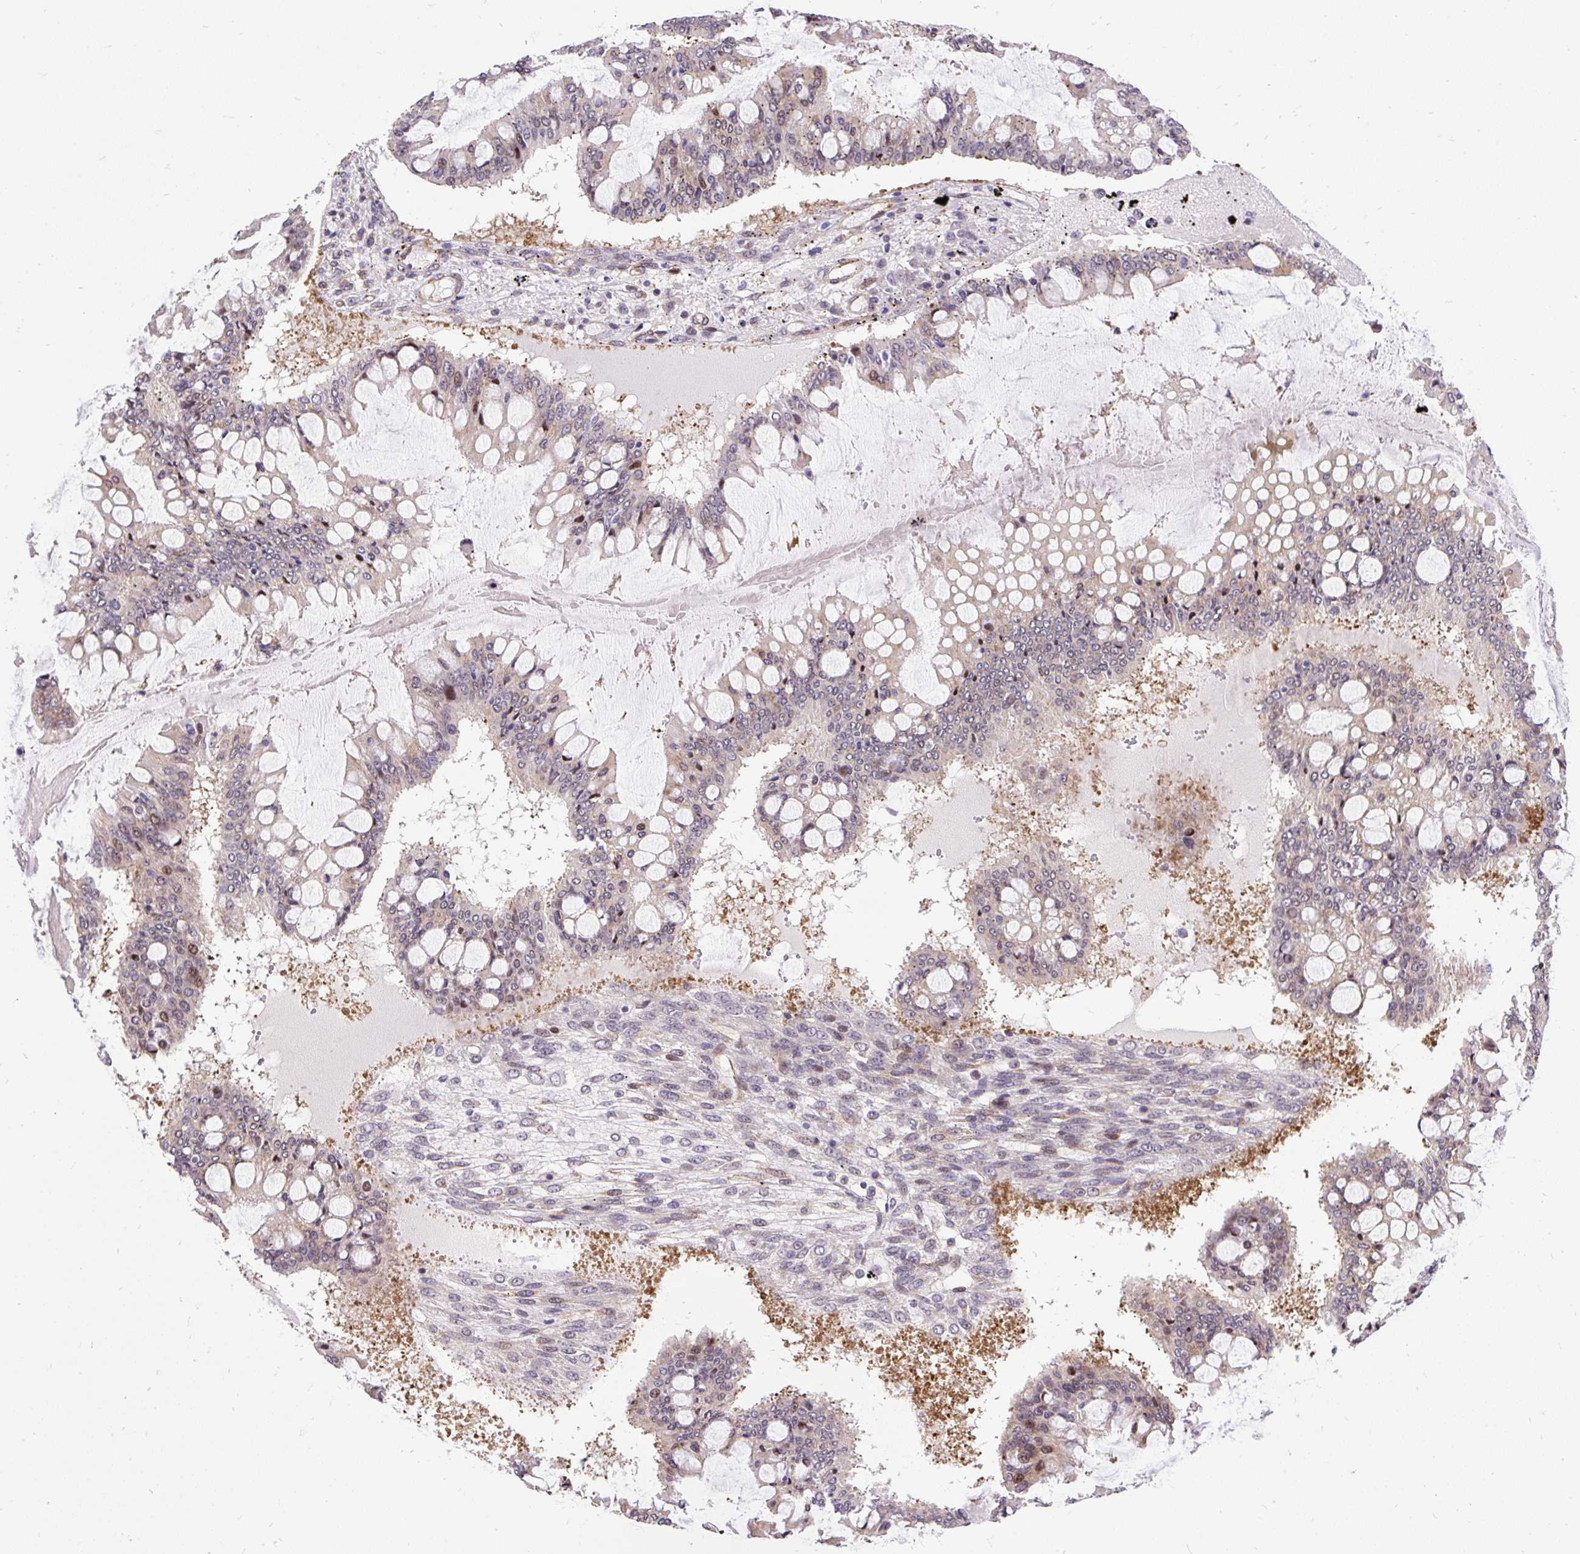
{"staining": {"intensity": "negative", "quantity": "none", "location": "none"}, "tissue": "ovarian cancer", "cell_type": "Tumor cells", "image_type": "cancer", "snomed": [{"axis": "morphology", "description": "Cystadenocarcinoma, mucinous, NOS"}, {"axis": "topography", "description": "Ovary"}], "caption": "Micrograph shows no protein positivity in tumor cells of ovarian cancer tissue. (Immunohistochemistry (ihc), brightfield microscopy, high magnification).", "gene": "TRIM17", "patient": {"sex": "female", "age": 73}}